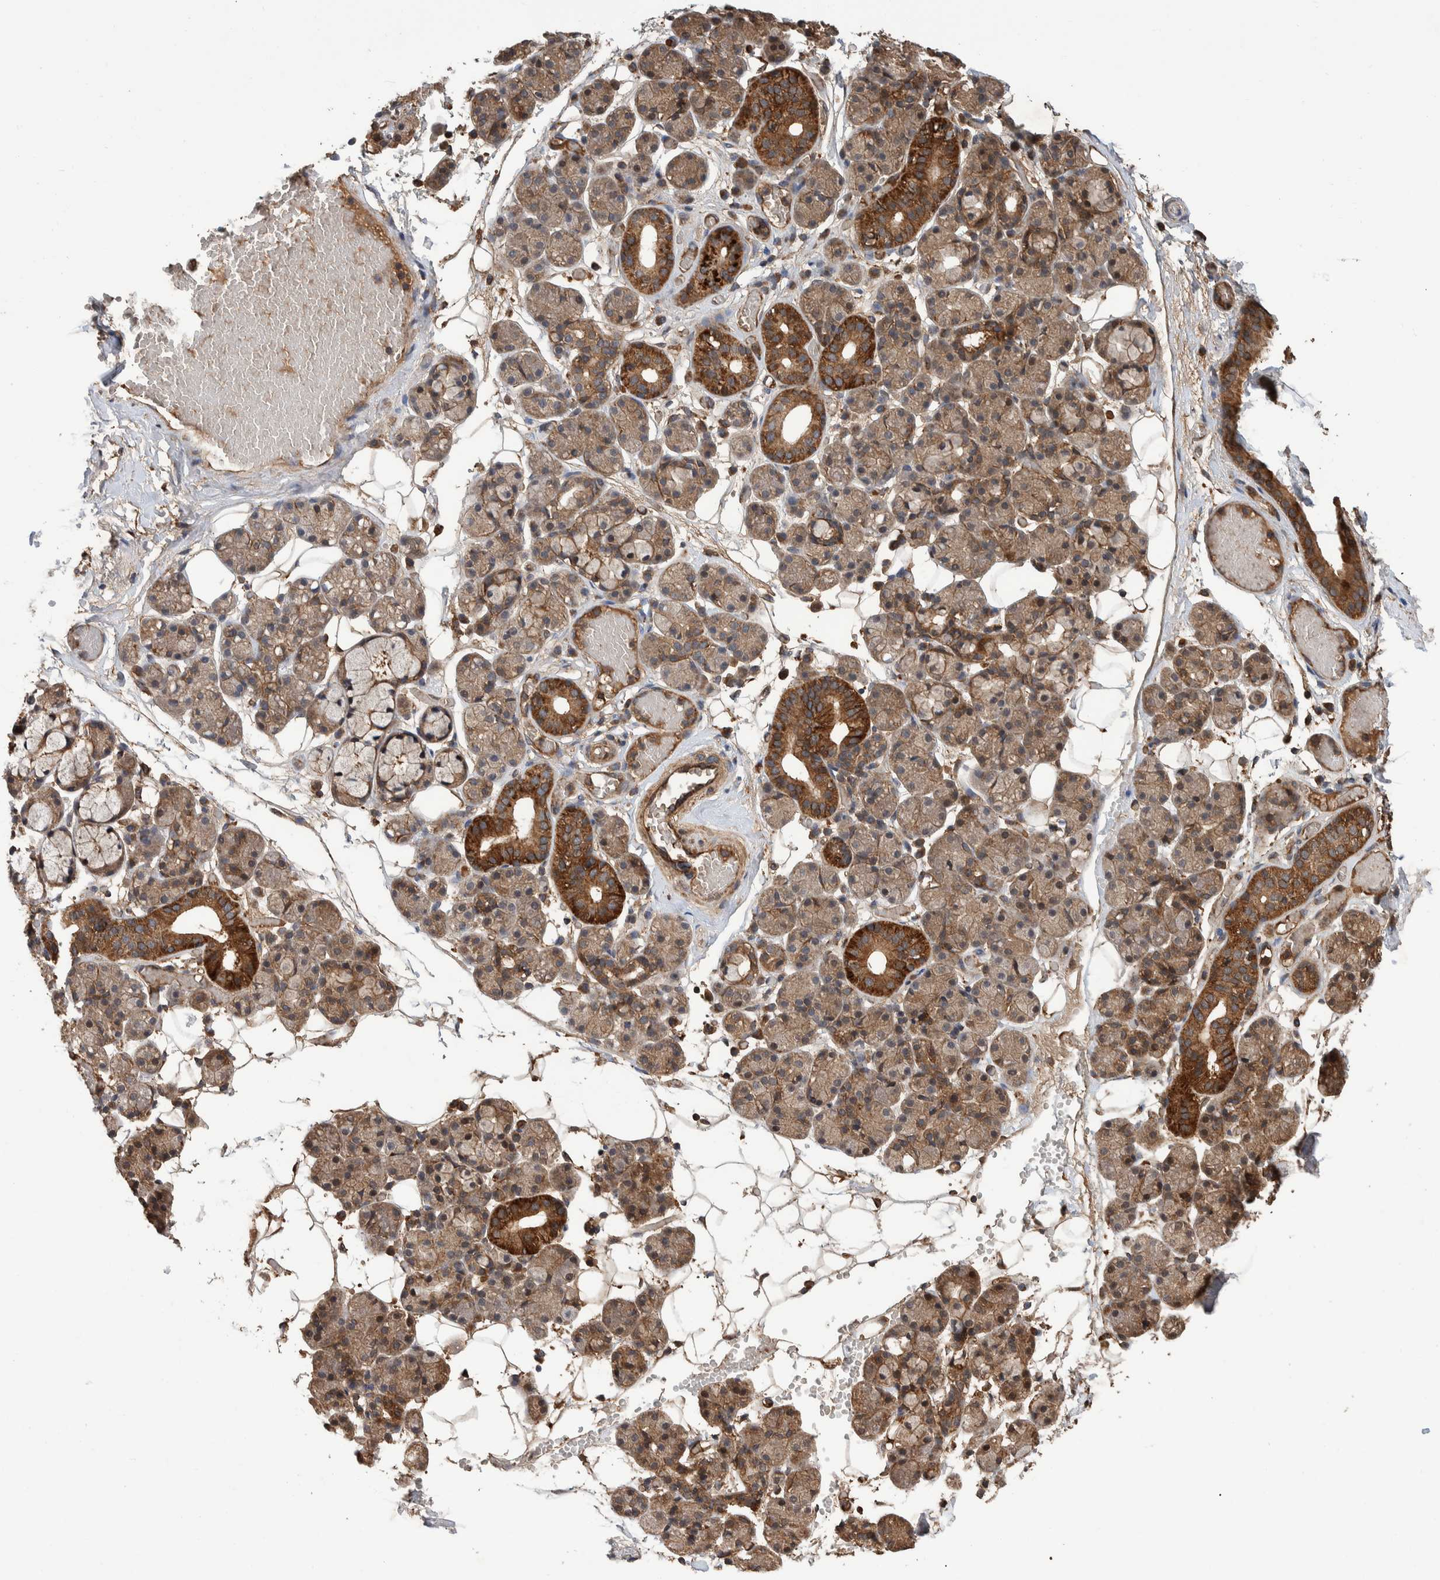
{"staining": {"intensity": "moderate", "quantity": "25%-75%", "location": "cytoplasmic/membranous"}, "tissue": "salivary gland", "cell_type": "Glandular cells", "image_type": "normal", "snomed": [{"axis": "morphology", "description": "Normal tissue, NOS"}, {"axis": "topography", "description": "Salivary gland"}], "caption": "Unremarkable salivary gland displays moderate cytoplasmic/membranous expression in approximately 25%-75% of glandular cells.", "gene": "VBP1", "patient": {"sex": "male", "age": 63}}